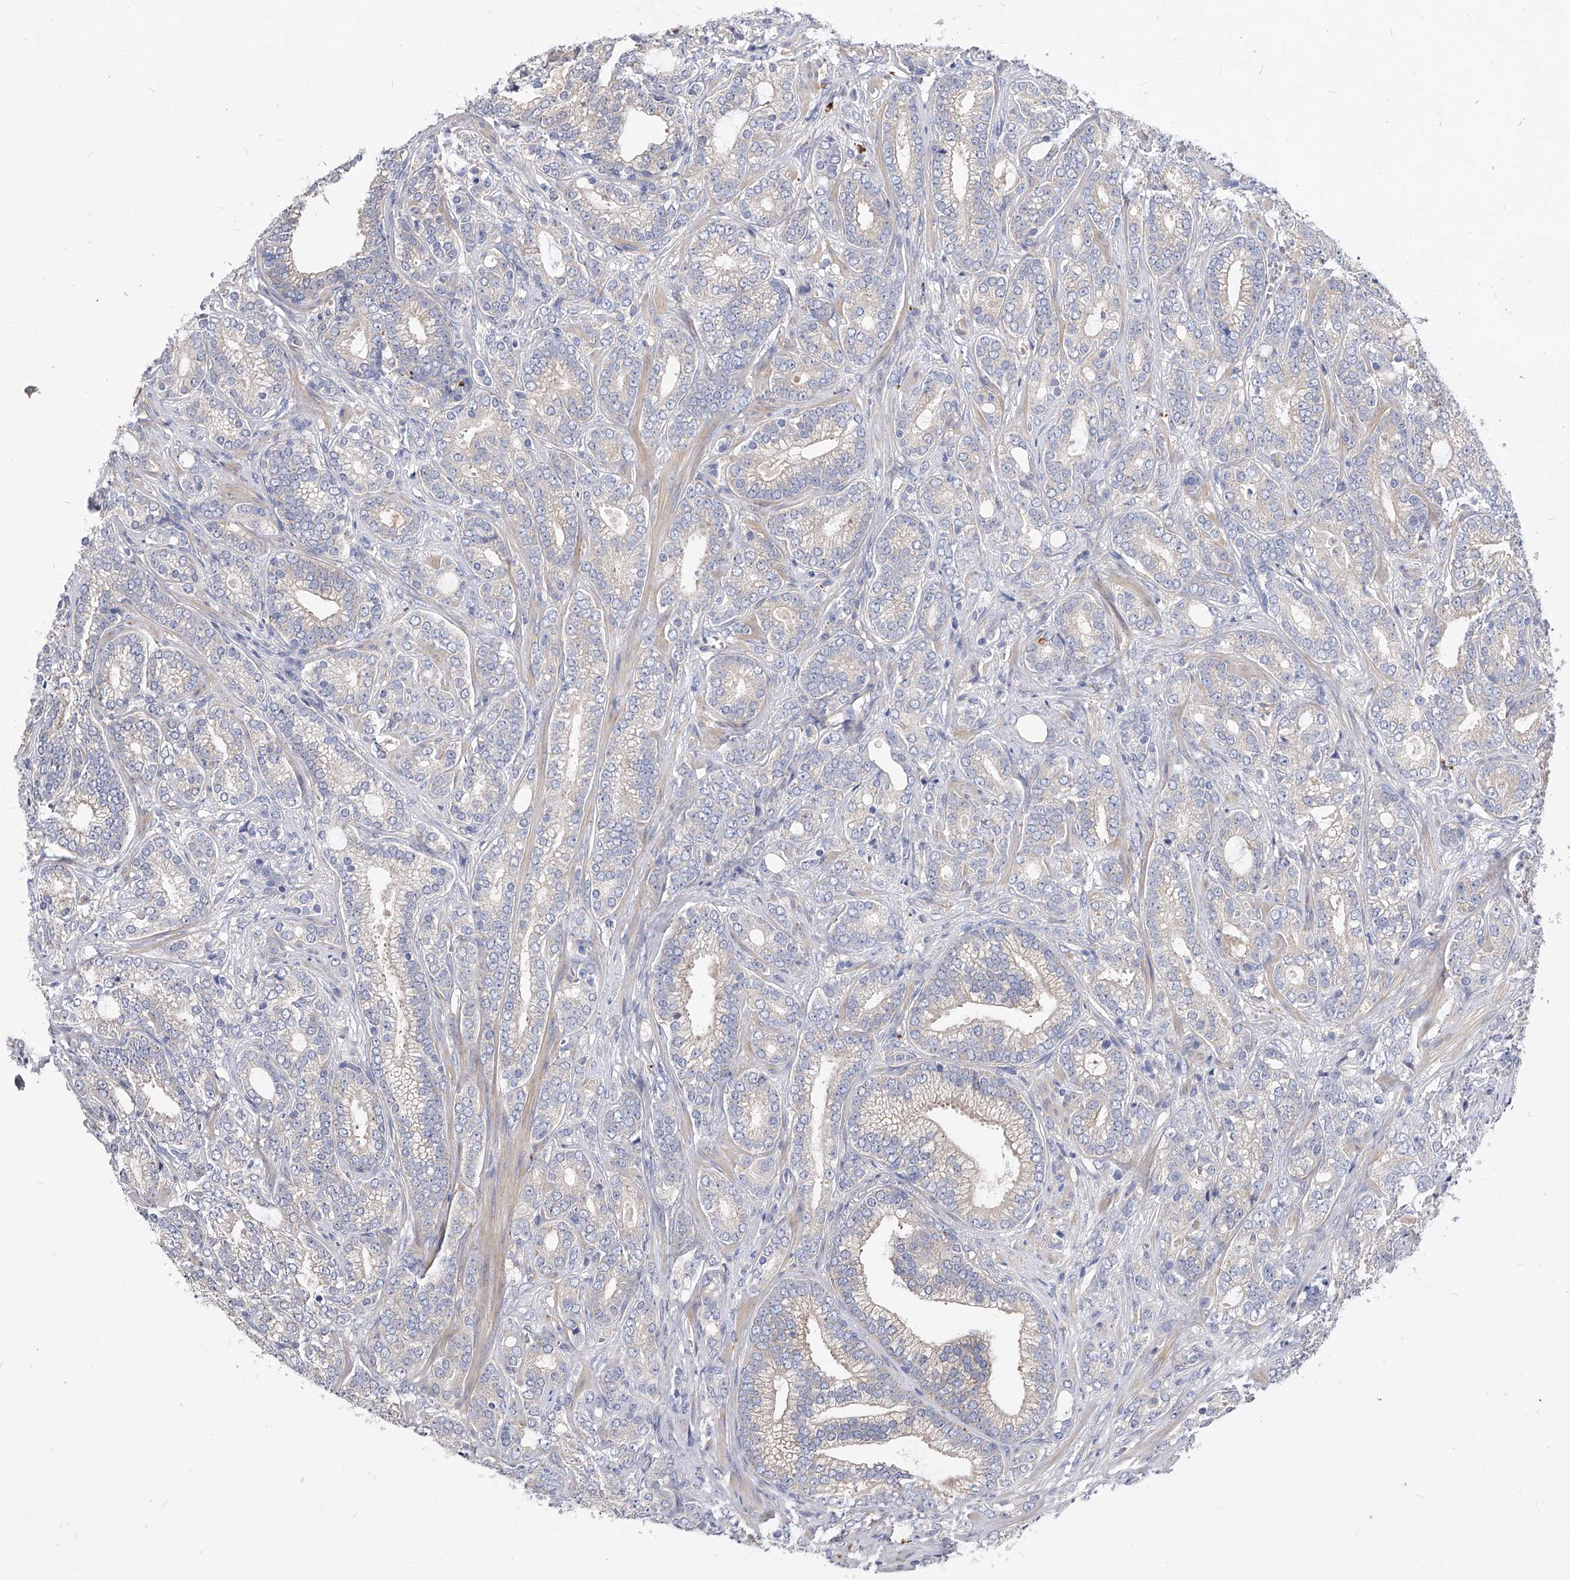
{"staining": {"intensity": "negative", "quantity": "none", "location": "none"}, "tissue": "prostate cancer", "cell_type": "Tumor cells", "image_type": "cancer", "snomed": [{"axis": "morphology", "description": "Adenocarcinoma, High grade"}, {"axis": "topography", "description": "Prostate and seminal vesicle, NOS"}], "caption": "The photomicrograph demonstrates no significant positivity in tumor cells of prostate cancer (adenocarcinoma (high-grade)). (Stains: DAB IHC with hematoxylin counter stain, Microscopy: brightfield microscopy at high magnification).", "gene": "PPP5C", "patient": {"sex": "male", "age": 67}}